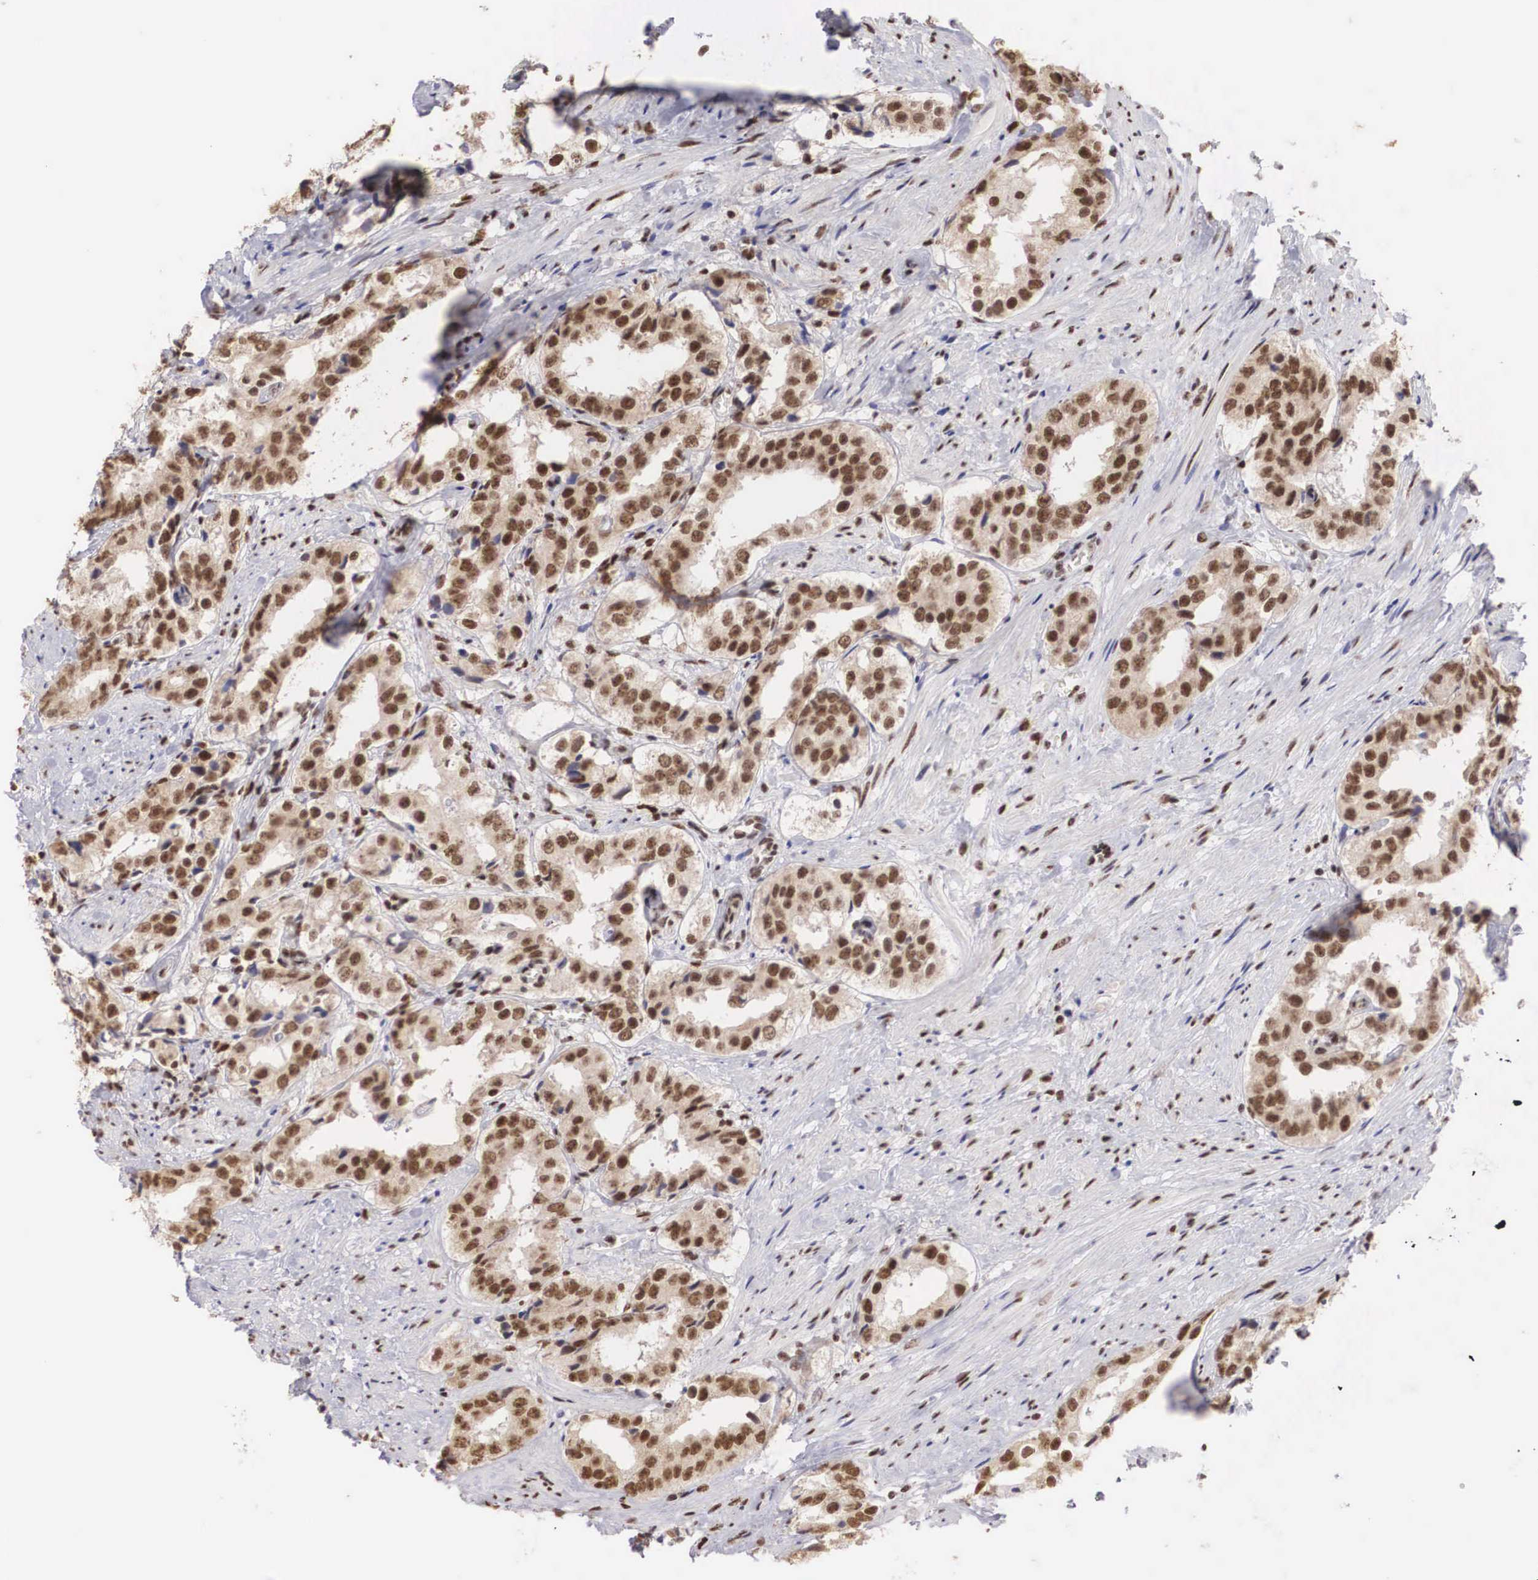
{"staining": {"intensity": "strong", "quantity": ">75%", "location": "nuclear"}, "tissue": "prostate cancer", "cell_type": "Tumor cells", "image_type": "cancer", "snomed": [{"axis": "morphology", "description": "Adenocarcinoma, Medium grade"}, {"axis": "topography", "description": "Prostate"}], "caption": "The photomicrograph displays immunohistochemical staining of prostate cancer (medium-grade adenocarcinoma). There is strong nuclear expression is identified in about >75% of tumor cells.", "gene": "HTATSF1", "patient": {"sex": "male", "age": 73}}